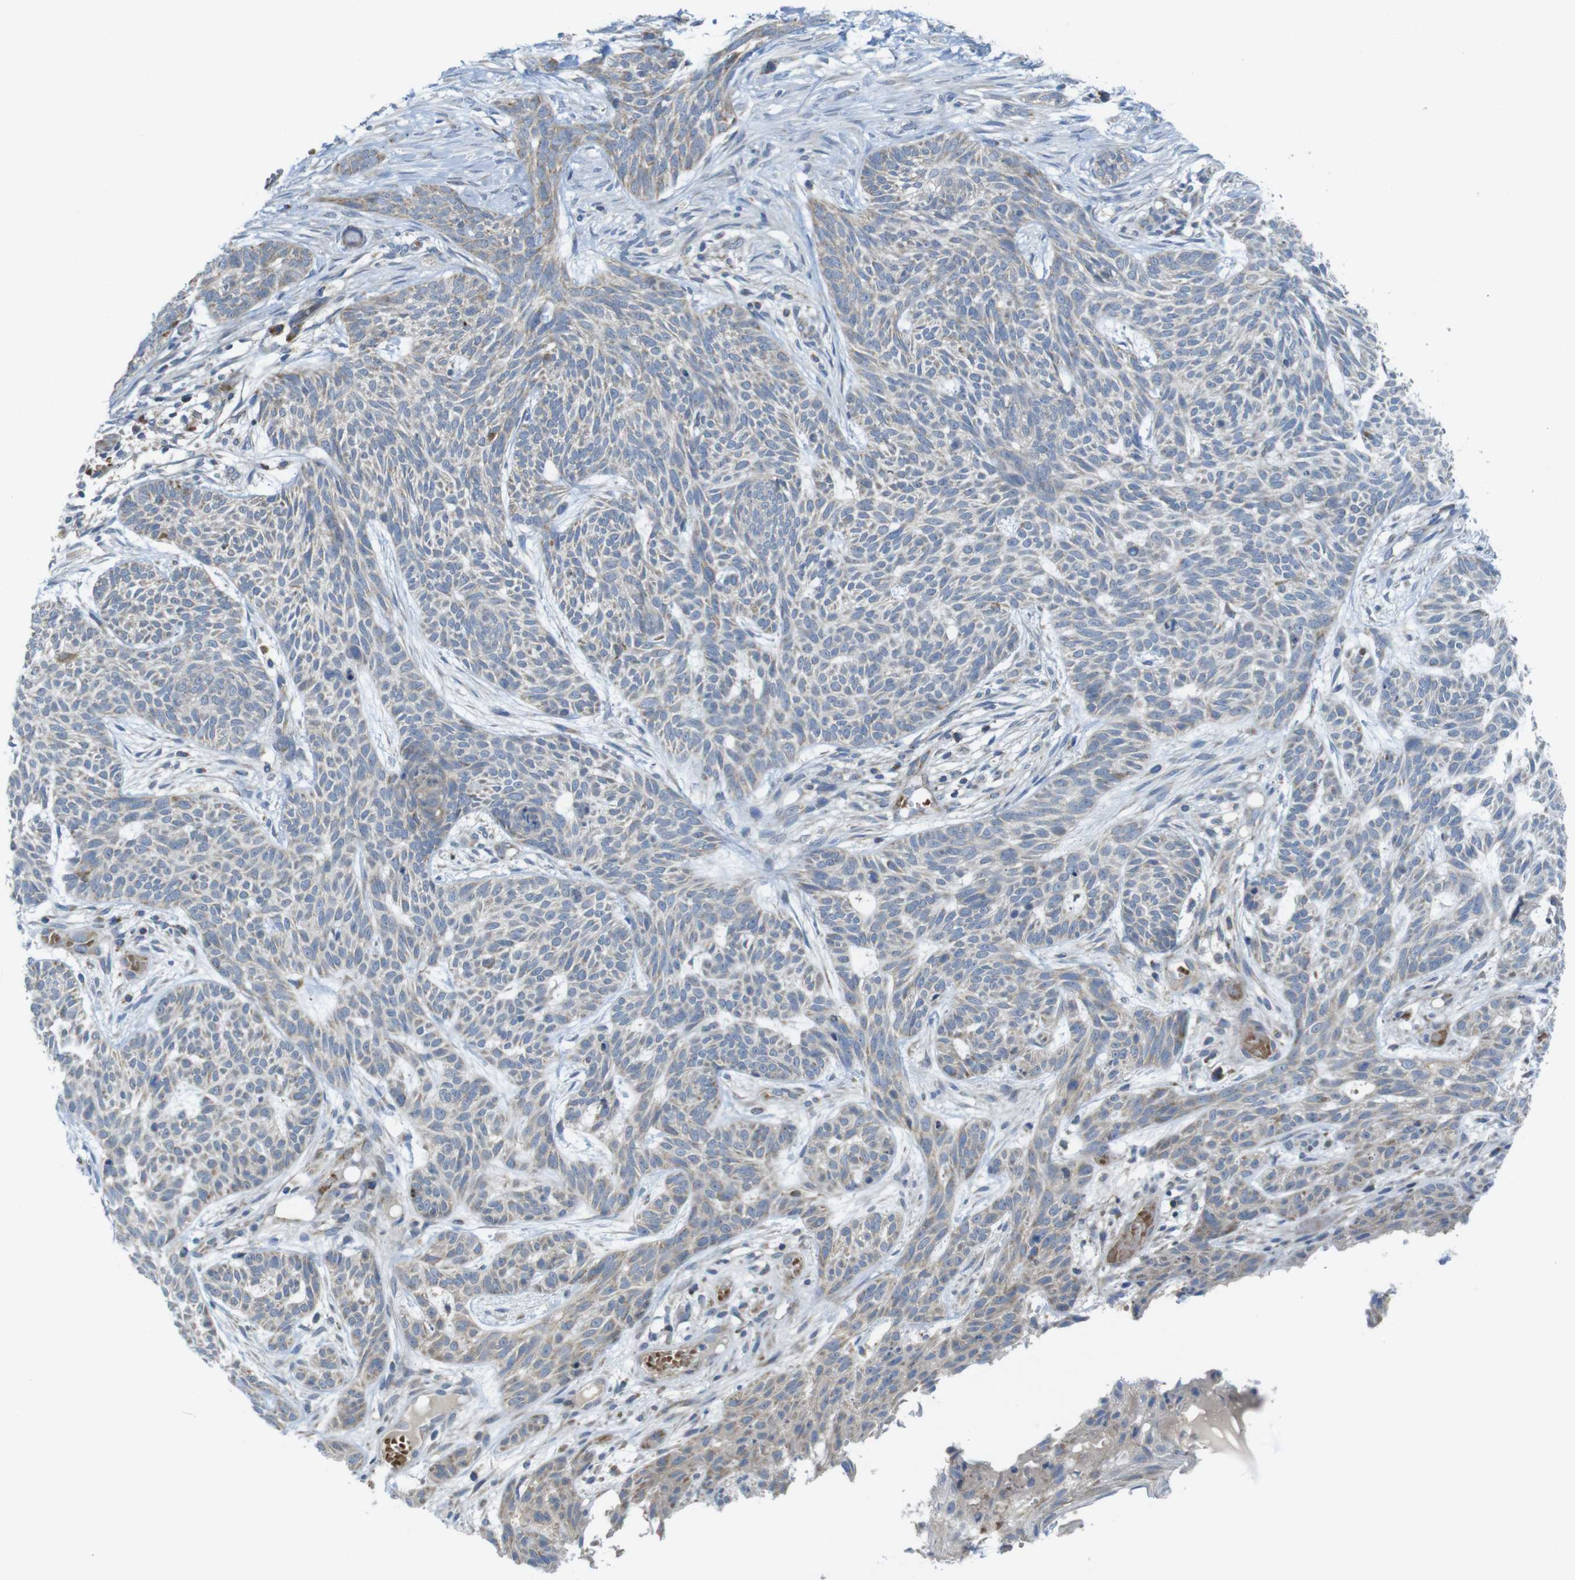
{"staining": {"intensity": "weak", "quantity": ">75%", "location": "cytoplasmic/membranous"}, "tissue": "skin cancer", "cell_type": "Tumor cells", "image_type": "cancer", "snomed": [{"axis": "morphology", "description": "Basal cell carcinoma"}, {"axis": "topography", "description": "Skin"}], "caption": "Human skin basal cell carcinoma stained with a brown dye displays weak cytoplasmic/membranous positive staining in approximately >75% of tumor cells.", "gene": "MARCHF1", "patient": {"sex": "female", "age": 59}}